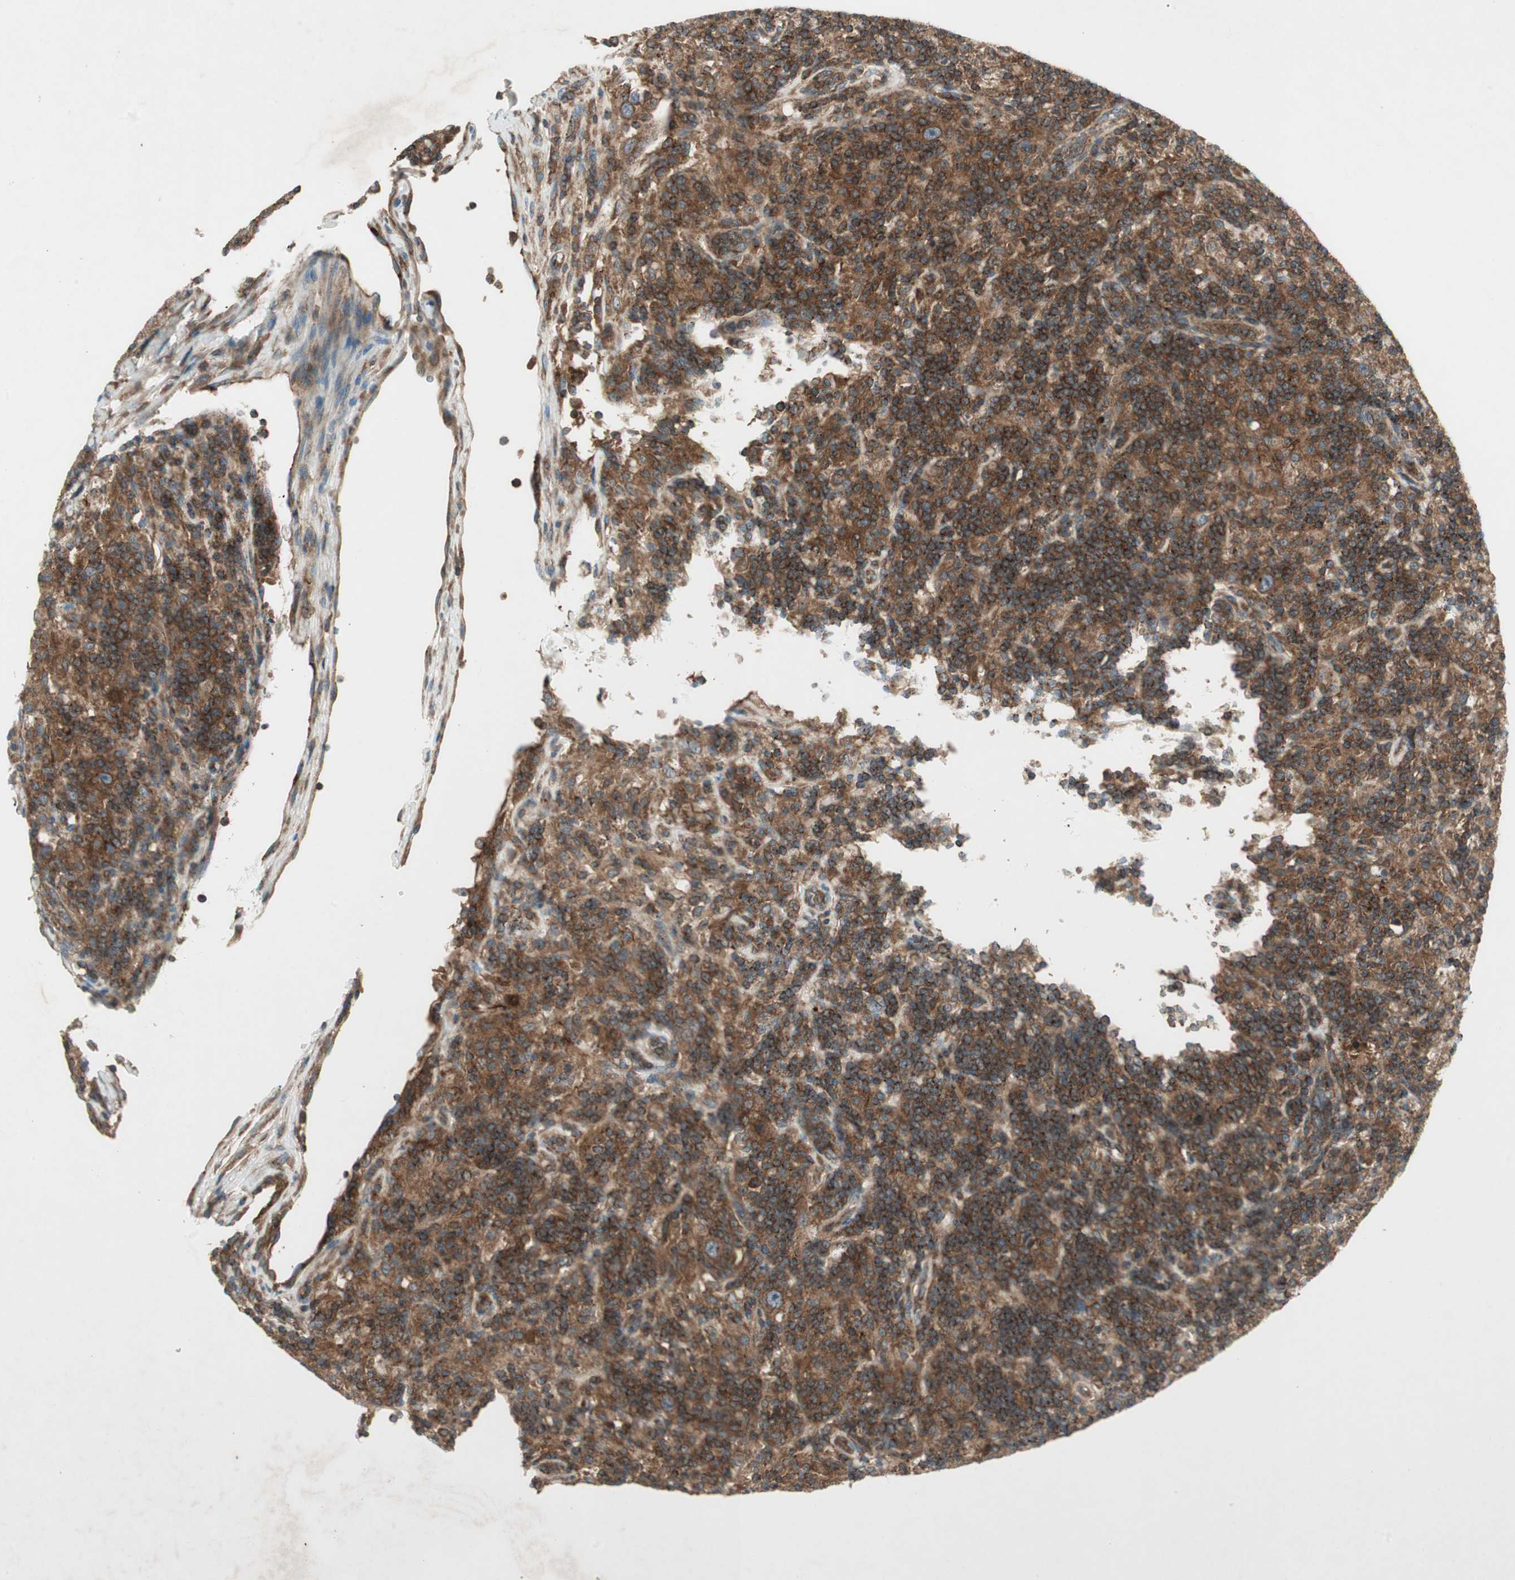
{"staining": {"intensity": "strong", "quantity": ">75%", "location": "cytoplasmic/membranous"}, "tissue": "lymphoma", "cell_type": "Tumor cells", "image_type": "cancer", "snomed": [{"axis": "morphology", "description": "Hodgkin's disease, NOS"}, {"axis": "topography", "description": "Lymph node"}], "caption": "Immunohistochemical staining of human Hodgkin's disease exhibits high levels of strong cytoplasmic/membranous staining in about >75% of tumor cells.", "gene": "CHADL", "patient": {"sex": "male", "age": 70}}